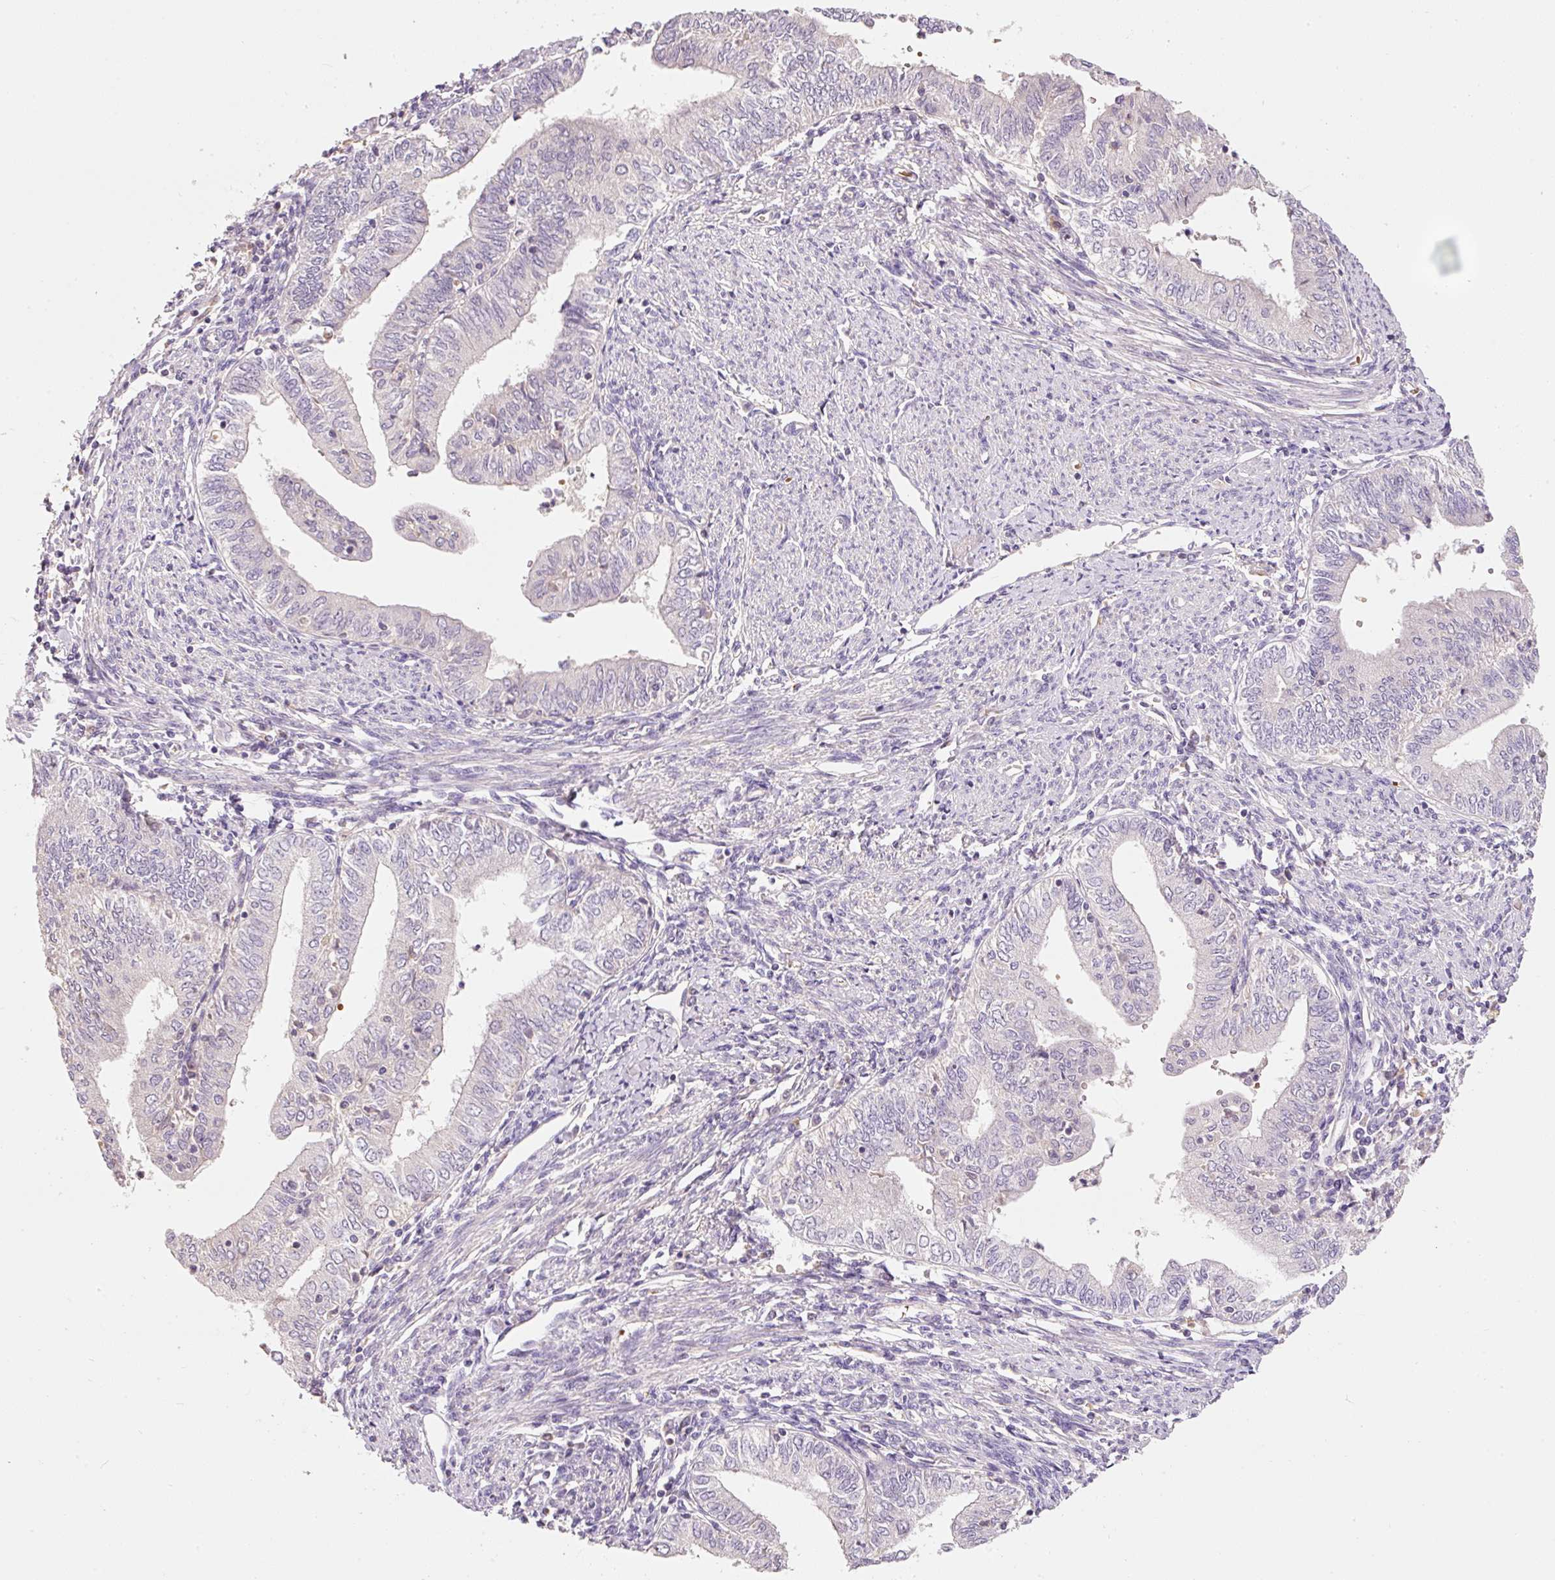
{"staining": {"intensity": "negative", "quantity": "none", "location": "none"}, "tissue": "endometrial cancer", "cell_type": "Tumor cells", "image_type": "cancer", "snomed": [{"axis": "morphology", "description": "Adenocarcinoma, NOS"}, {"axis": "topography", "description": "Endometrium"}], "caption": "The image exhibits no significant positivity in tumor cells of adenocarcinoma (endometrial).", "gene": "CMTM8", "patient": {"sex": "female", "age": 66}}